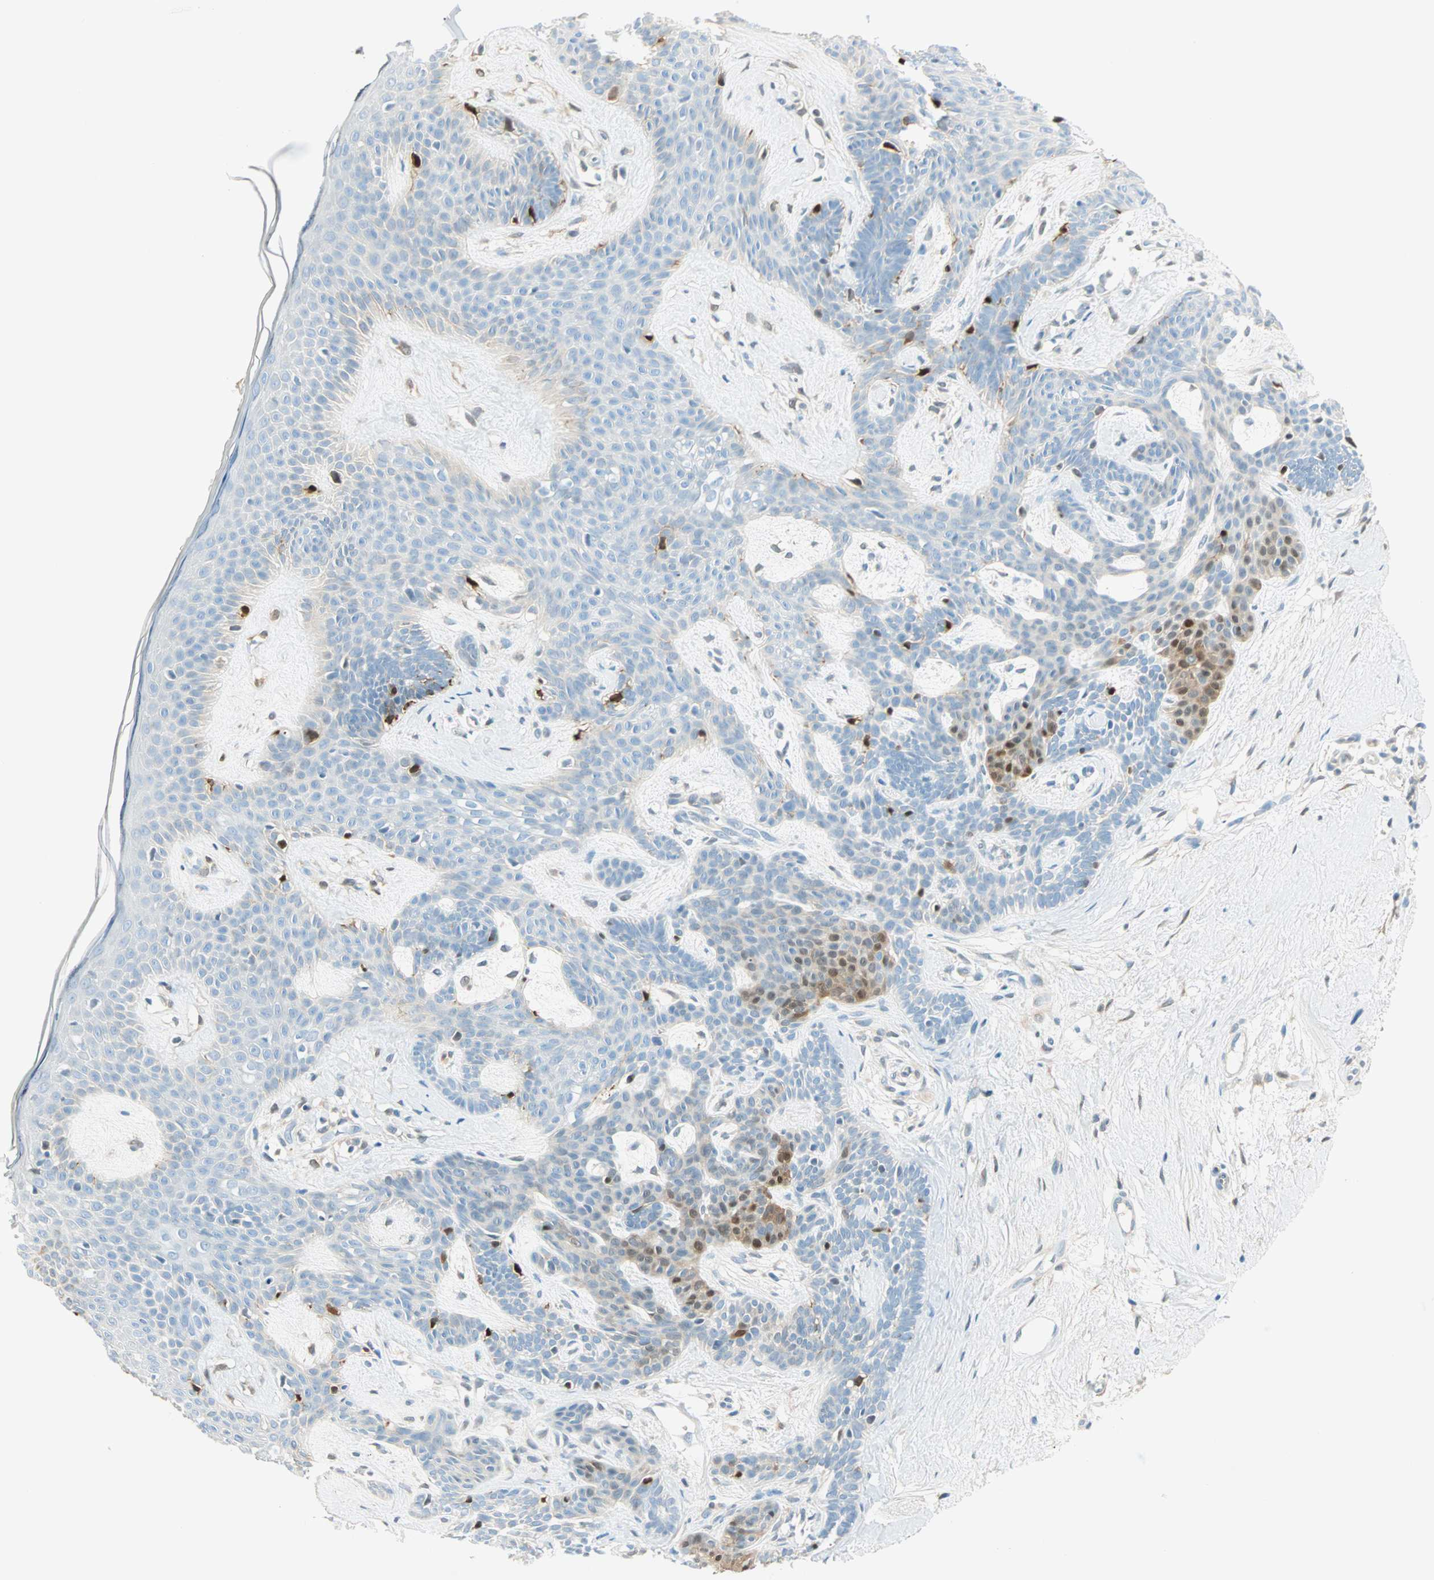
{"staining": {"intensity": "strong", "quantity": "<25%", "location": "cytoplasmic/membranous,nuclear"}, "tissue": "skin cancer", "cell_type": "Tumor cells", "image_type": "cancer", "snomed": [{"axis": "morphology", "description": "Developmental malformation"}, {"axis": "morphology", "description": "Basal cell carcinoma"}, {"axis": "topography", "description": "Skin"}], "caption": "Approximately <25% of tumor cells in human basal cell carcinoma (skin) display strong cytoplasmic/membranous and nuclear protein positivity as visualized by brown immunohistochemical staining.", "gene": "S100A1", "patient": {"sex": "female", "age": 62}}